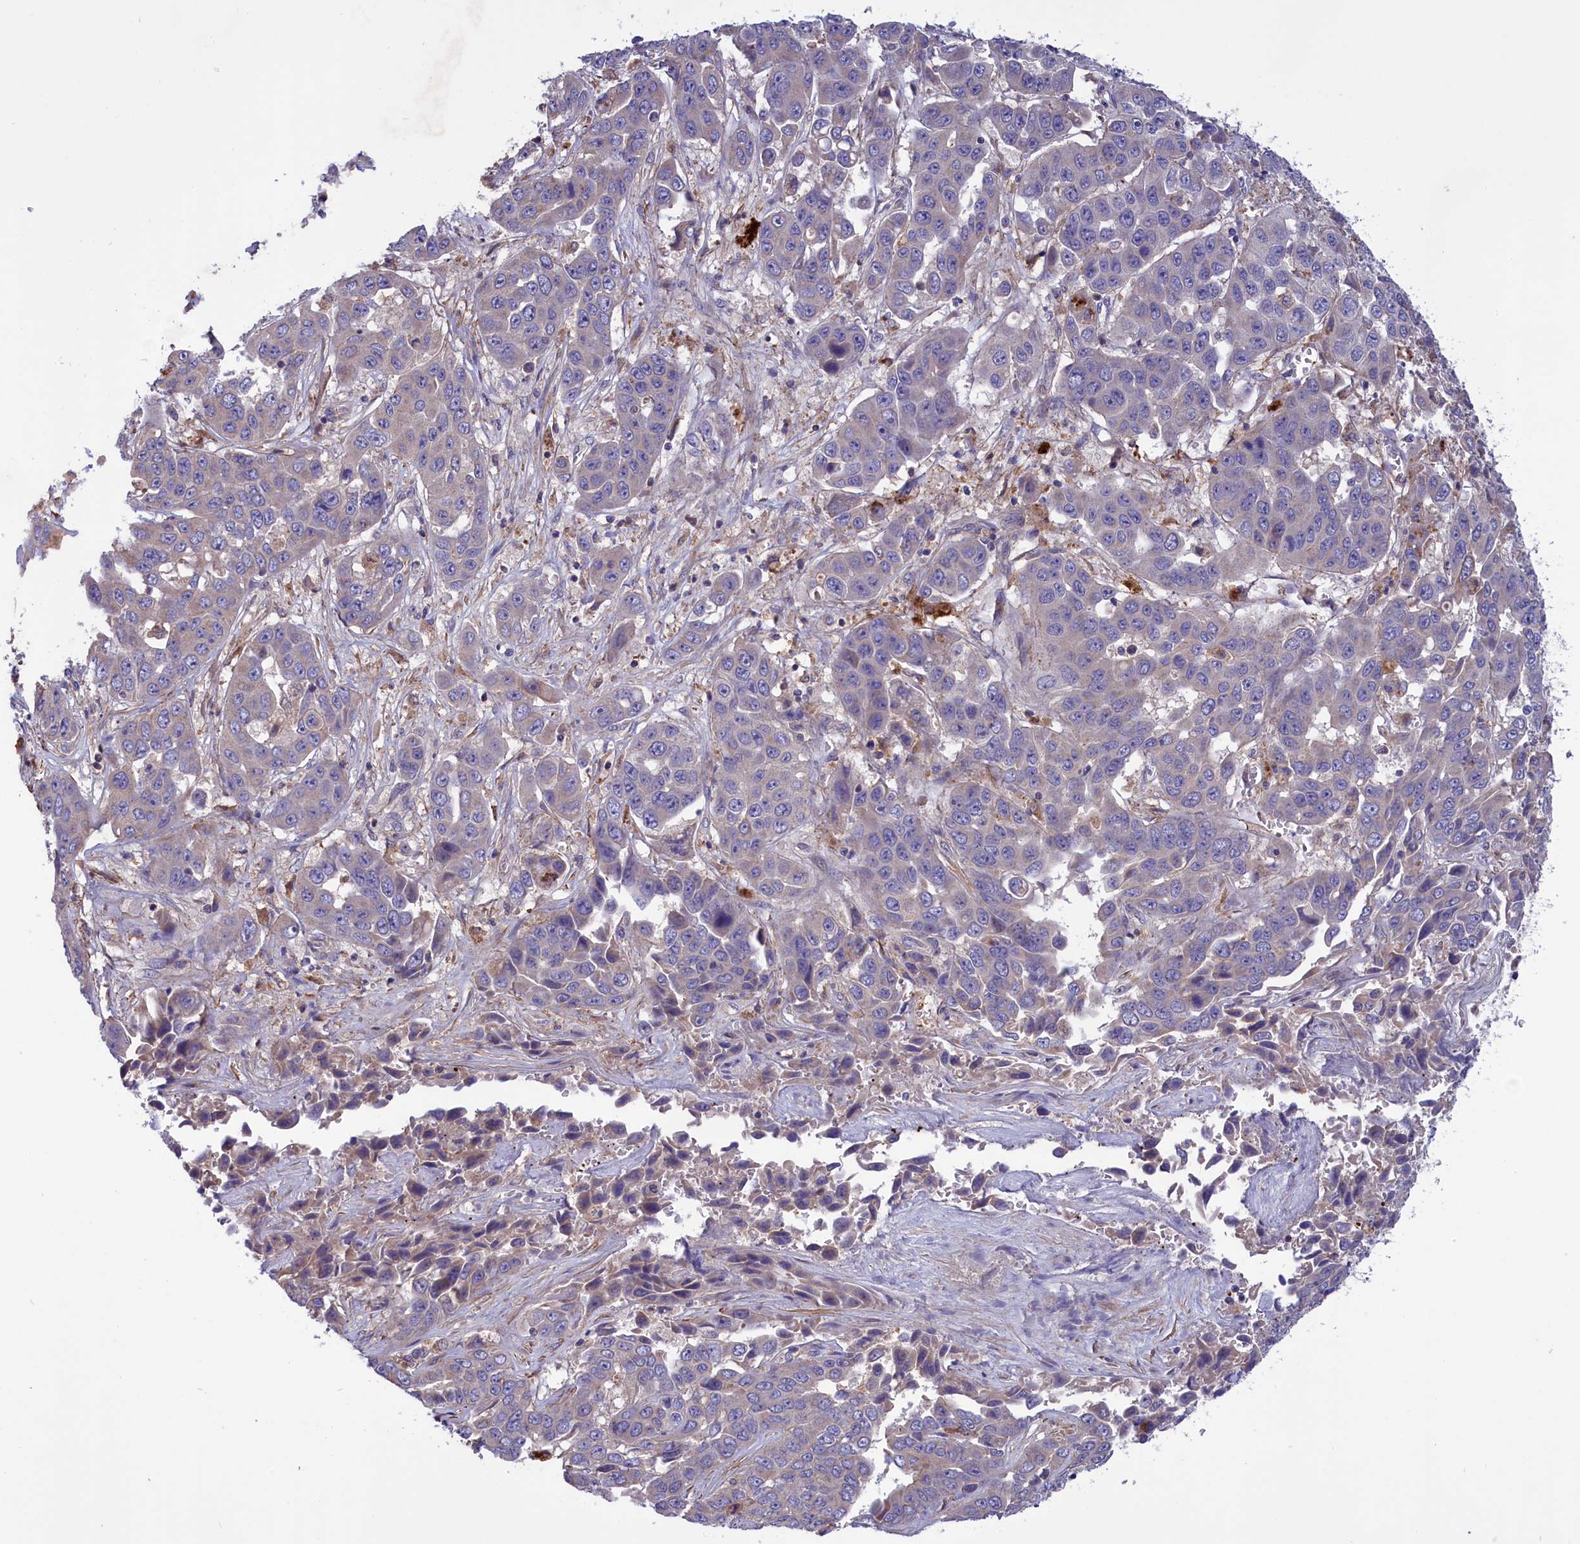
{"staining": {"intensity": "weak", "quantity": "<25%", "location": "cytoplasmic/membranous"}, "tissue": "liver cancer", "cell_type": "Tumor cells", "image_type": "cancer", "snomed": [{"axis": "morphology", "description": "Cholangiocarcinoma"}, {"axis": "topography", "description": "Liver"}], "caption": "Protein analysis of cholangiocarcinoma (liver) displays no significant expression in tumor cells. Nuclei are stained in blue.", "gene": "AMDHD2", "patient": {"sex": "female", "age": 52}}